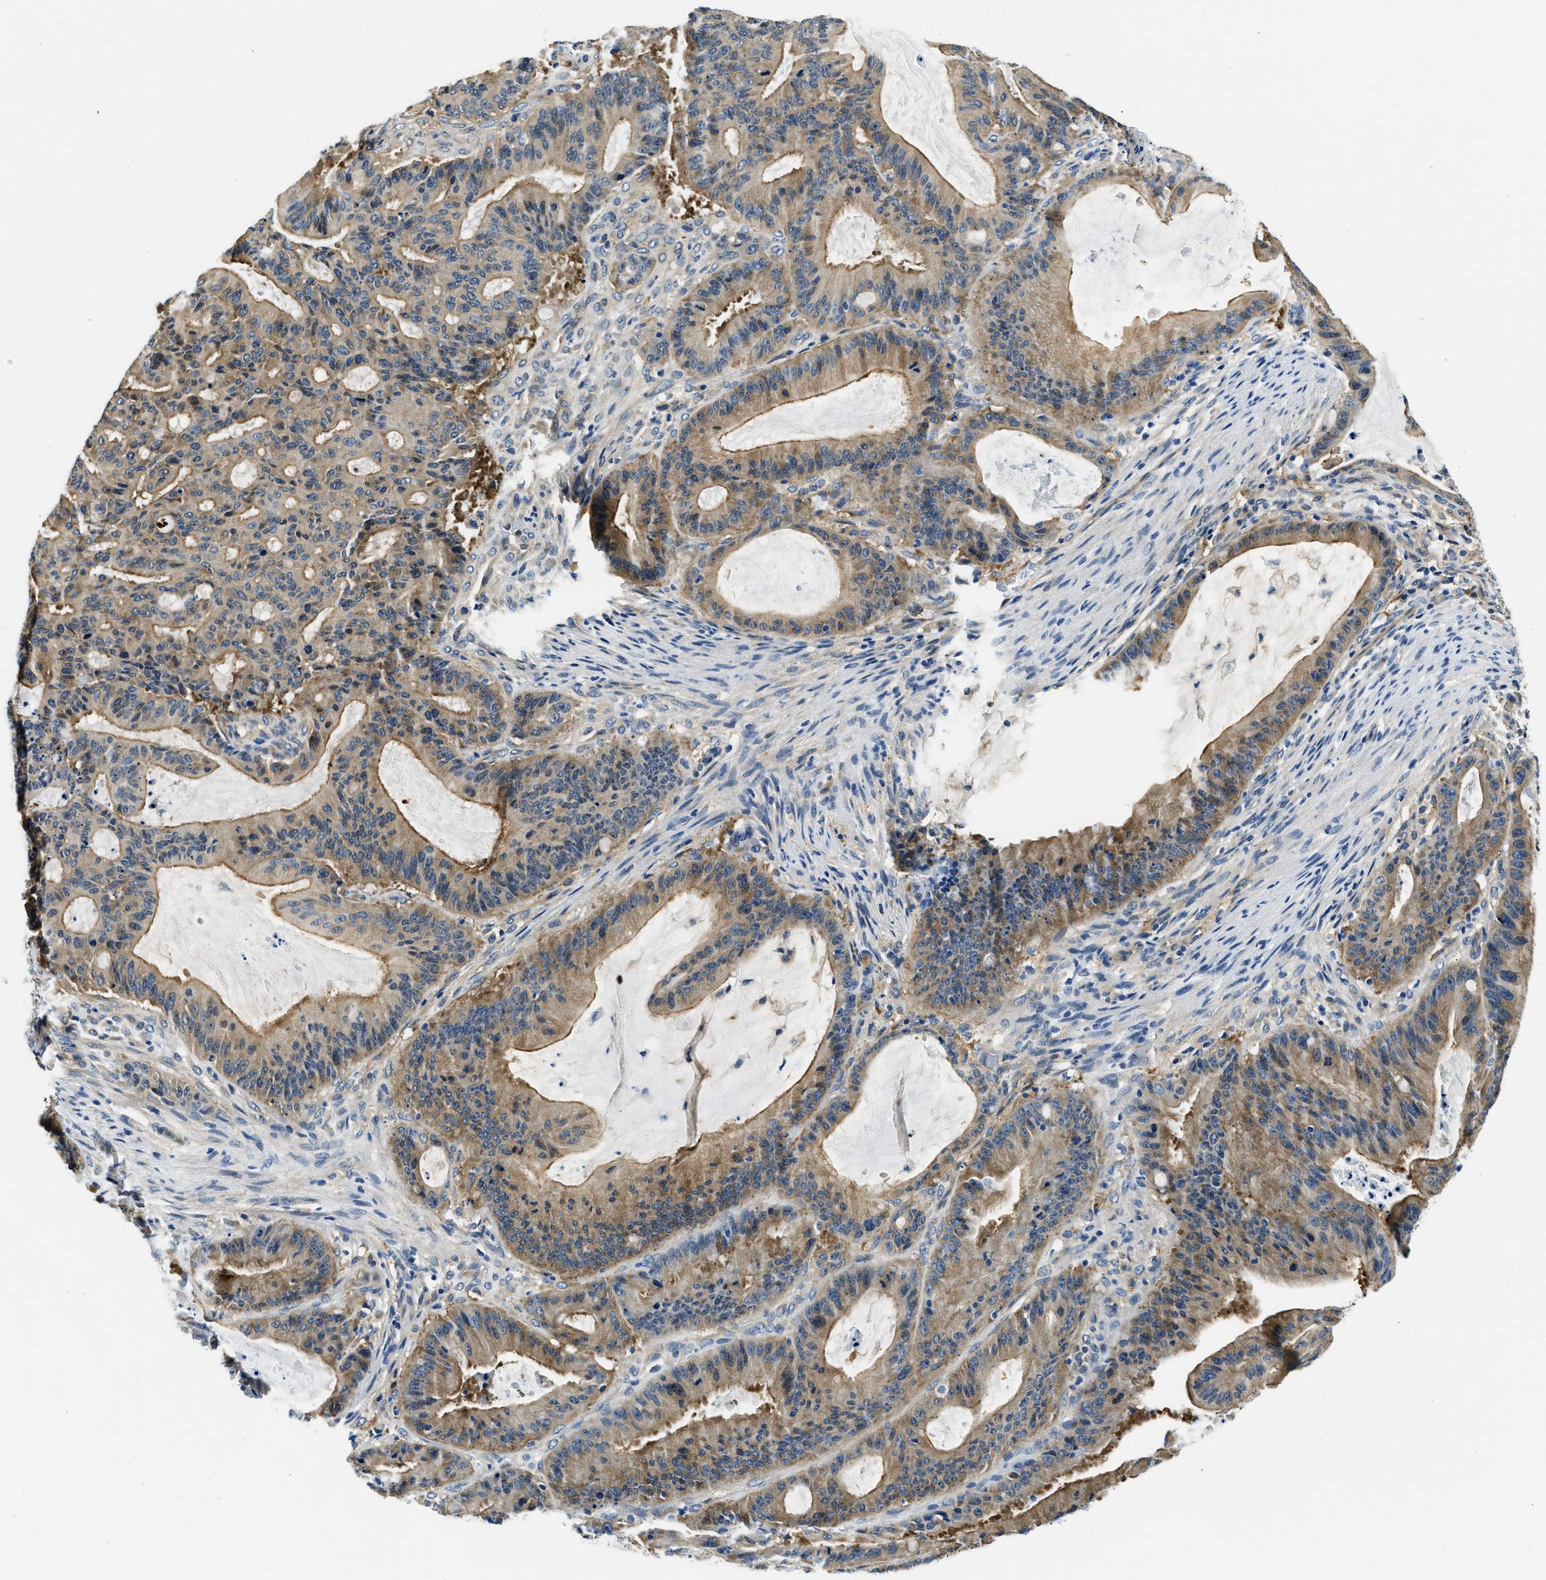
{"staining": {"intensity": "moderate", "quantity": ">75%", "location": "cytoplasmic/membranous"}, "tissue": "liver cancer", "cell_type": "Tumor cells", "image_type": "cancer", "snomed": [{"axis": "morphology", "description": "Normal tissue, NOS"}, {"axis": "morphology", "description": "Cholangiocarcinoma"}, {"axis": "topography", "description": "Liver"}, {"axis": "topography", "description": "Peripheral nerve tissue"}], "caption": "Immunohistochemistry histopathology image of liver cancer stained for a protein (brown), which shows medium levels of moderate cytoplasmic/membranous expression in about >75% of tumor cells.", "gene": "TWF1", "patient": {"sex": "female", "age": 73}}